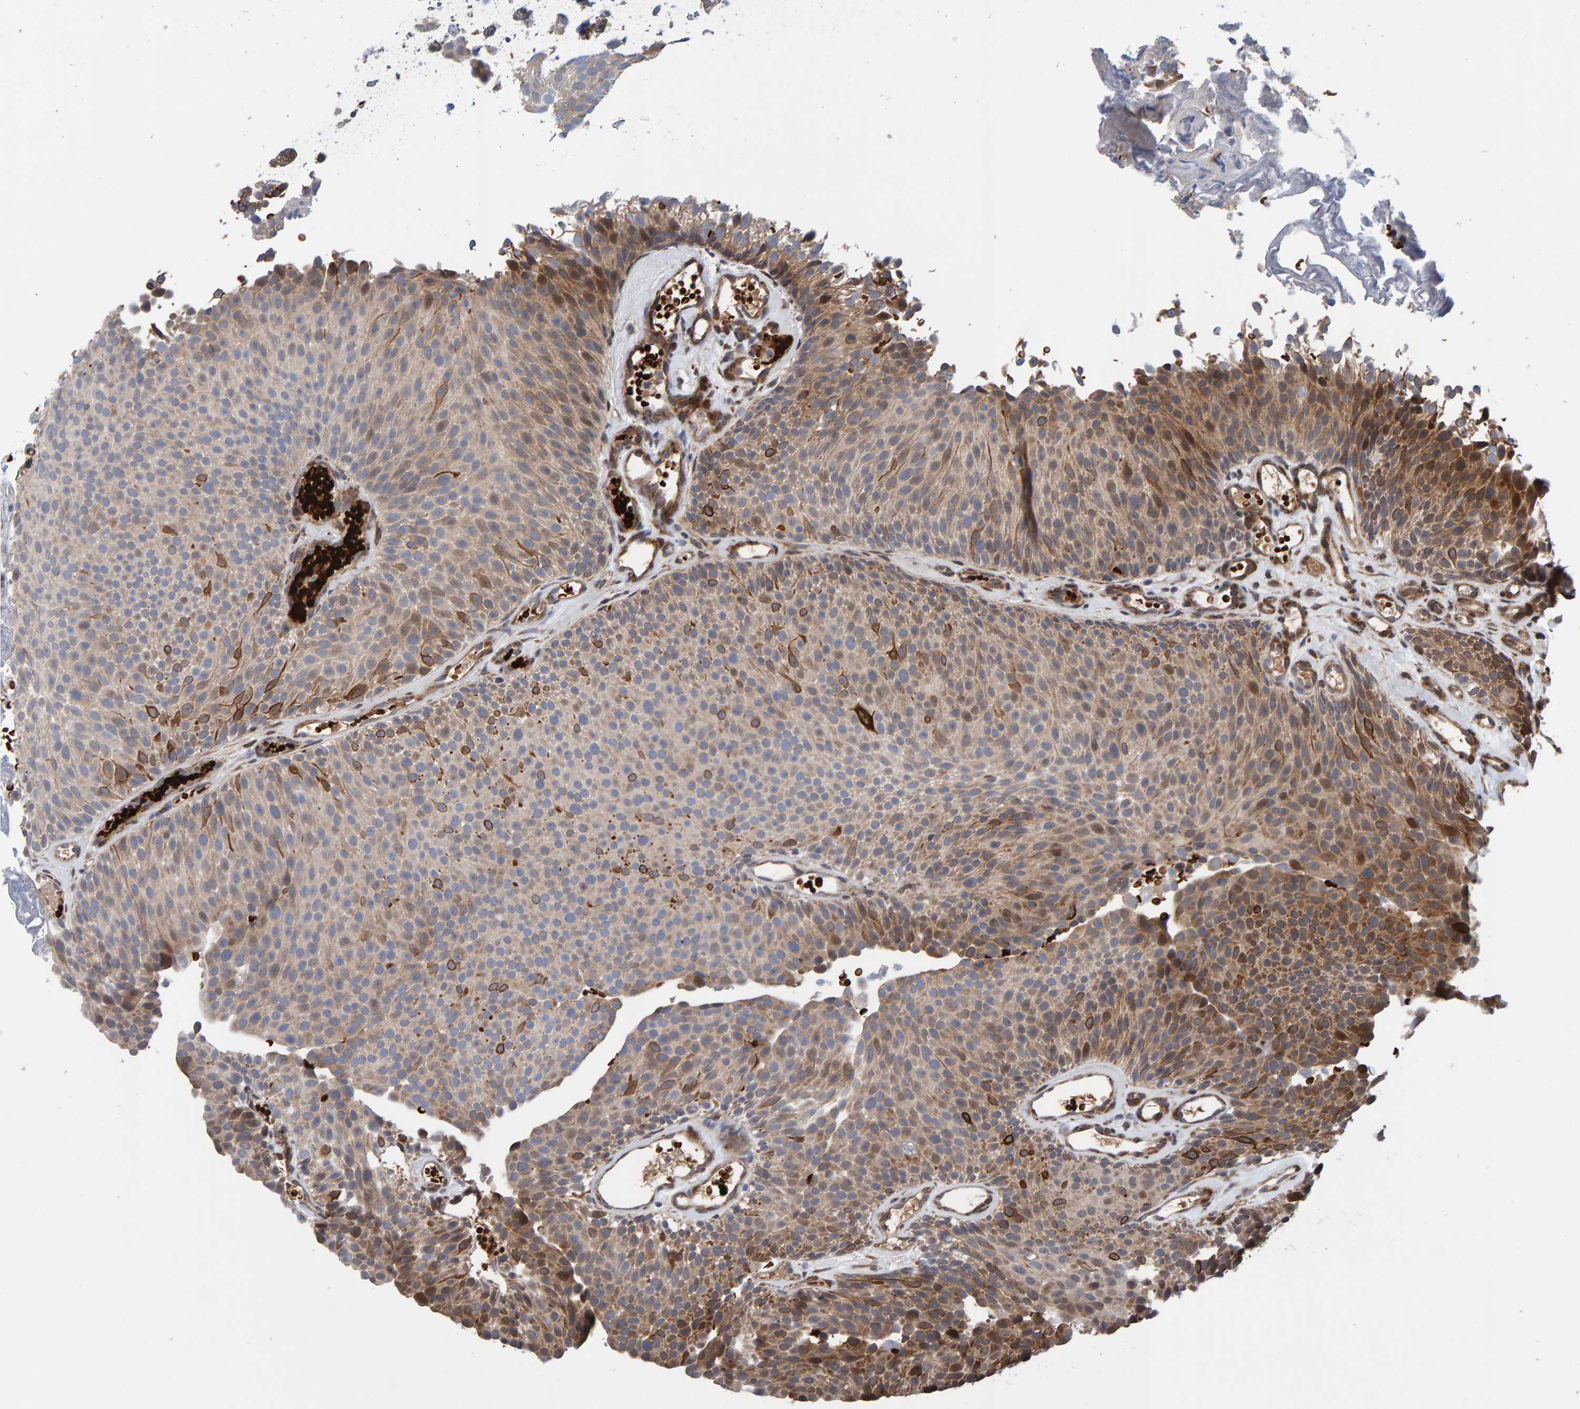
{"staining": {"intensity": "moderate", "quantity": "25%-75%", "location": "cytoplasmic/membranous"}, "tissue": "urothelial cancer", "cell_type": "Tumor cells", "image_type": "cancer", "snomed": [{"axis": "morphology", "description": "Urothelial carcinoma, Low grade"}, {"axis": "topography", "description": "Urinary bladder"}], "caption": "Immunohistochemical staining of low-grade urothelial carcinoma displays moderate cytoplasmic/membranous protein expression in about 25%-75% of tumor cells.", "gene": "MFSD6L", "patient": {"sex": "male", "age": 78}}